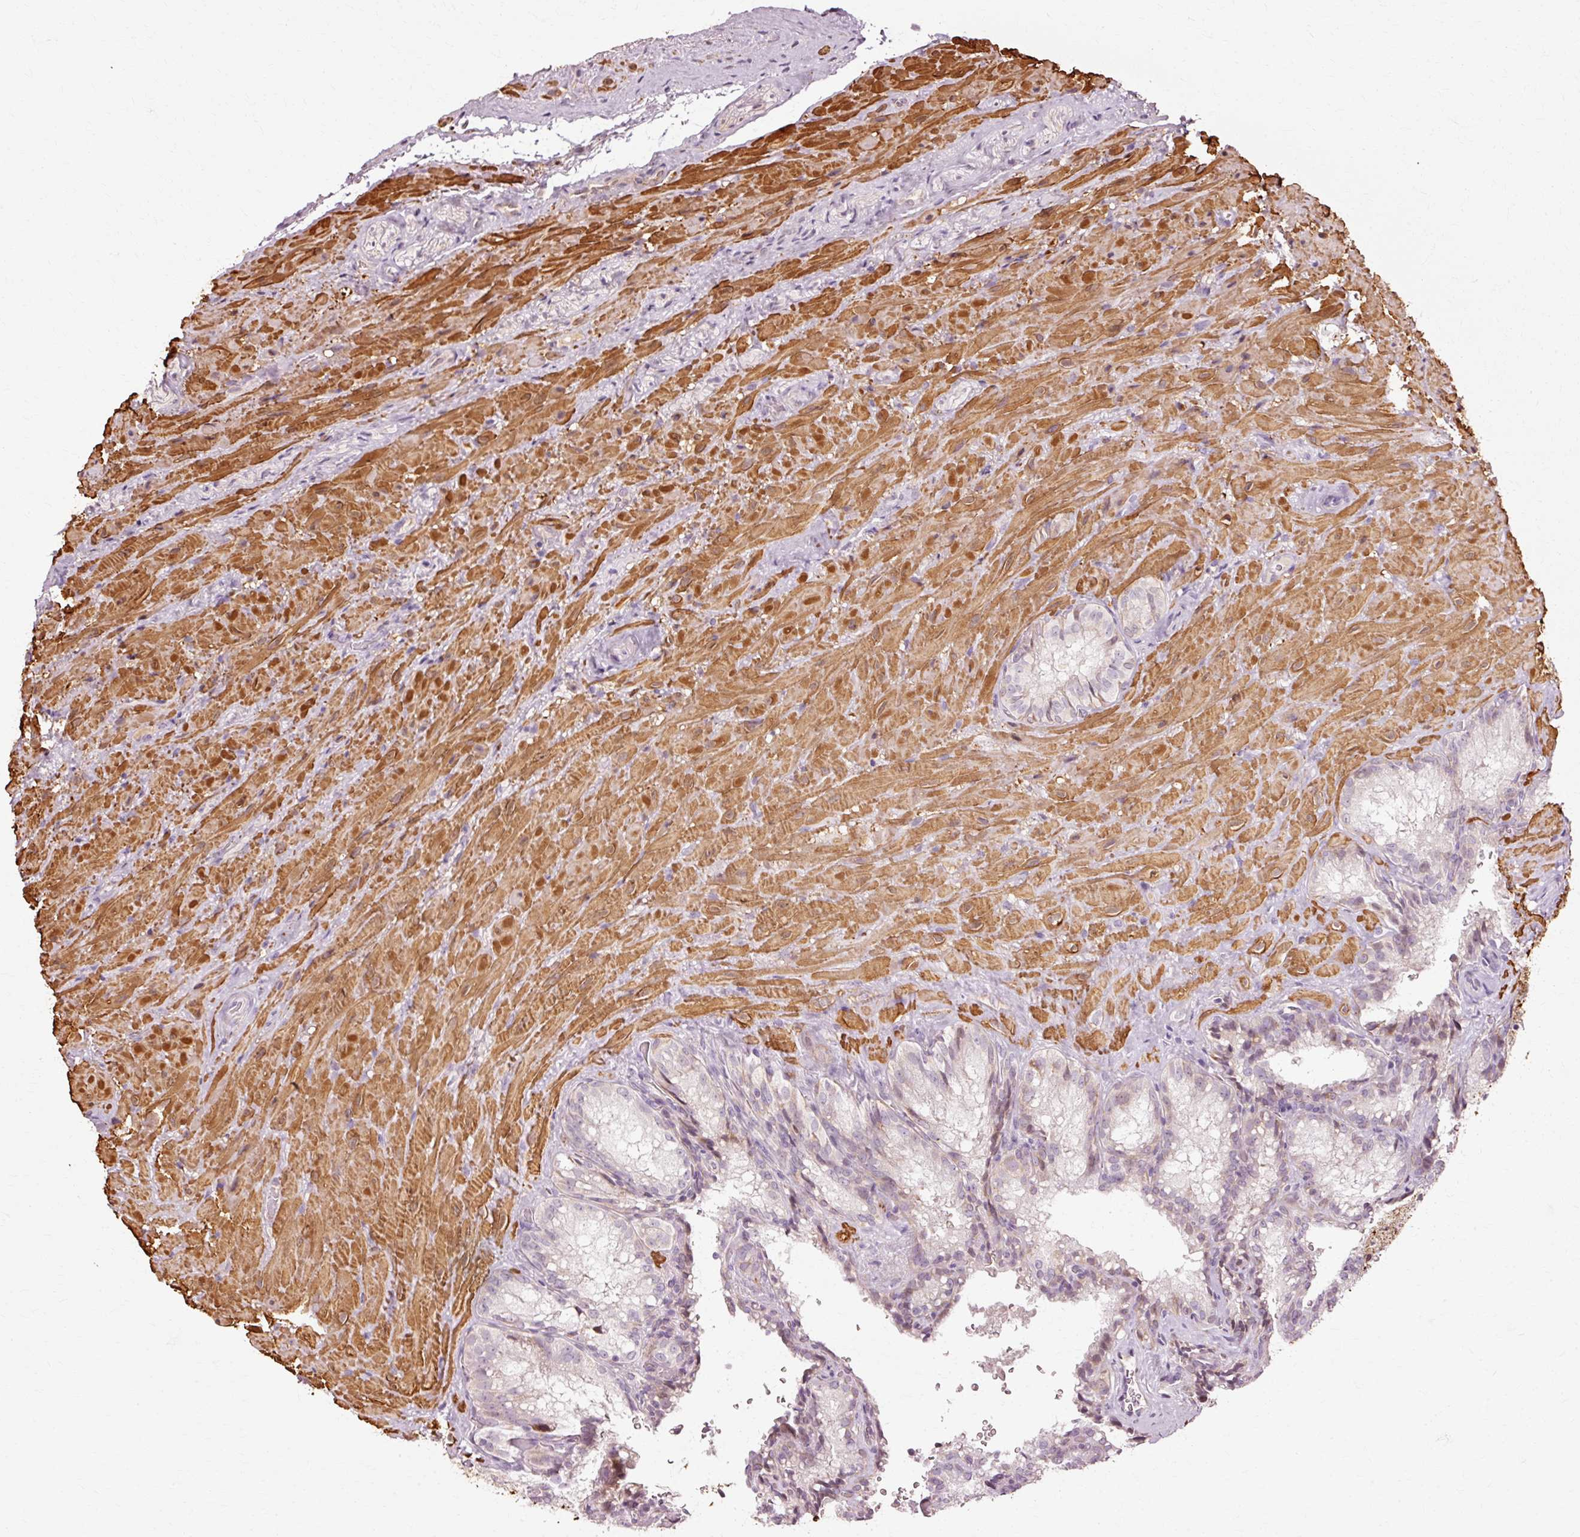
{"staining": {"intensity": "moderate", "quantity": "<25%", "location": "cytoplasmic/membranous,nuclear"}, "tissue": "seminal vesicle", "cell_type": "Glandular cells", "image_type": "normal", "snomed": [{"axis": "morphology", "description": "Normal tissue, NOS"}, {"axis": "topography", "description": "Seminal veicle"}], "caption": "Moderate cytoplasmic/membranous,nuclear staining for a protein is seen in approximately <25% of glandular cells of unremarkable seminal vesicle using immunohistochemistry.", "gene": "RANBP2", "patient": {"sex": "male", "age": 47}}